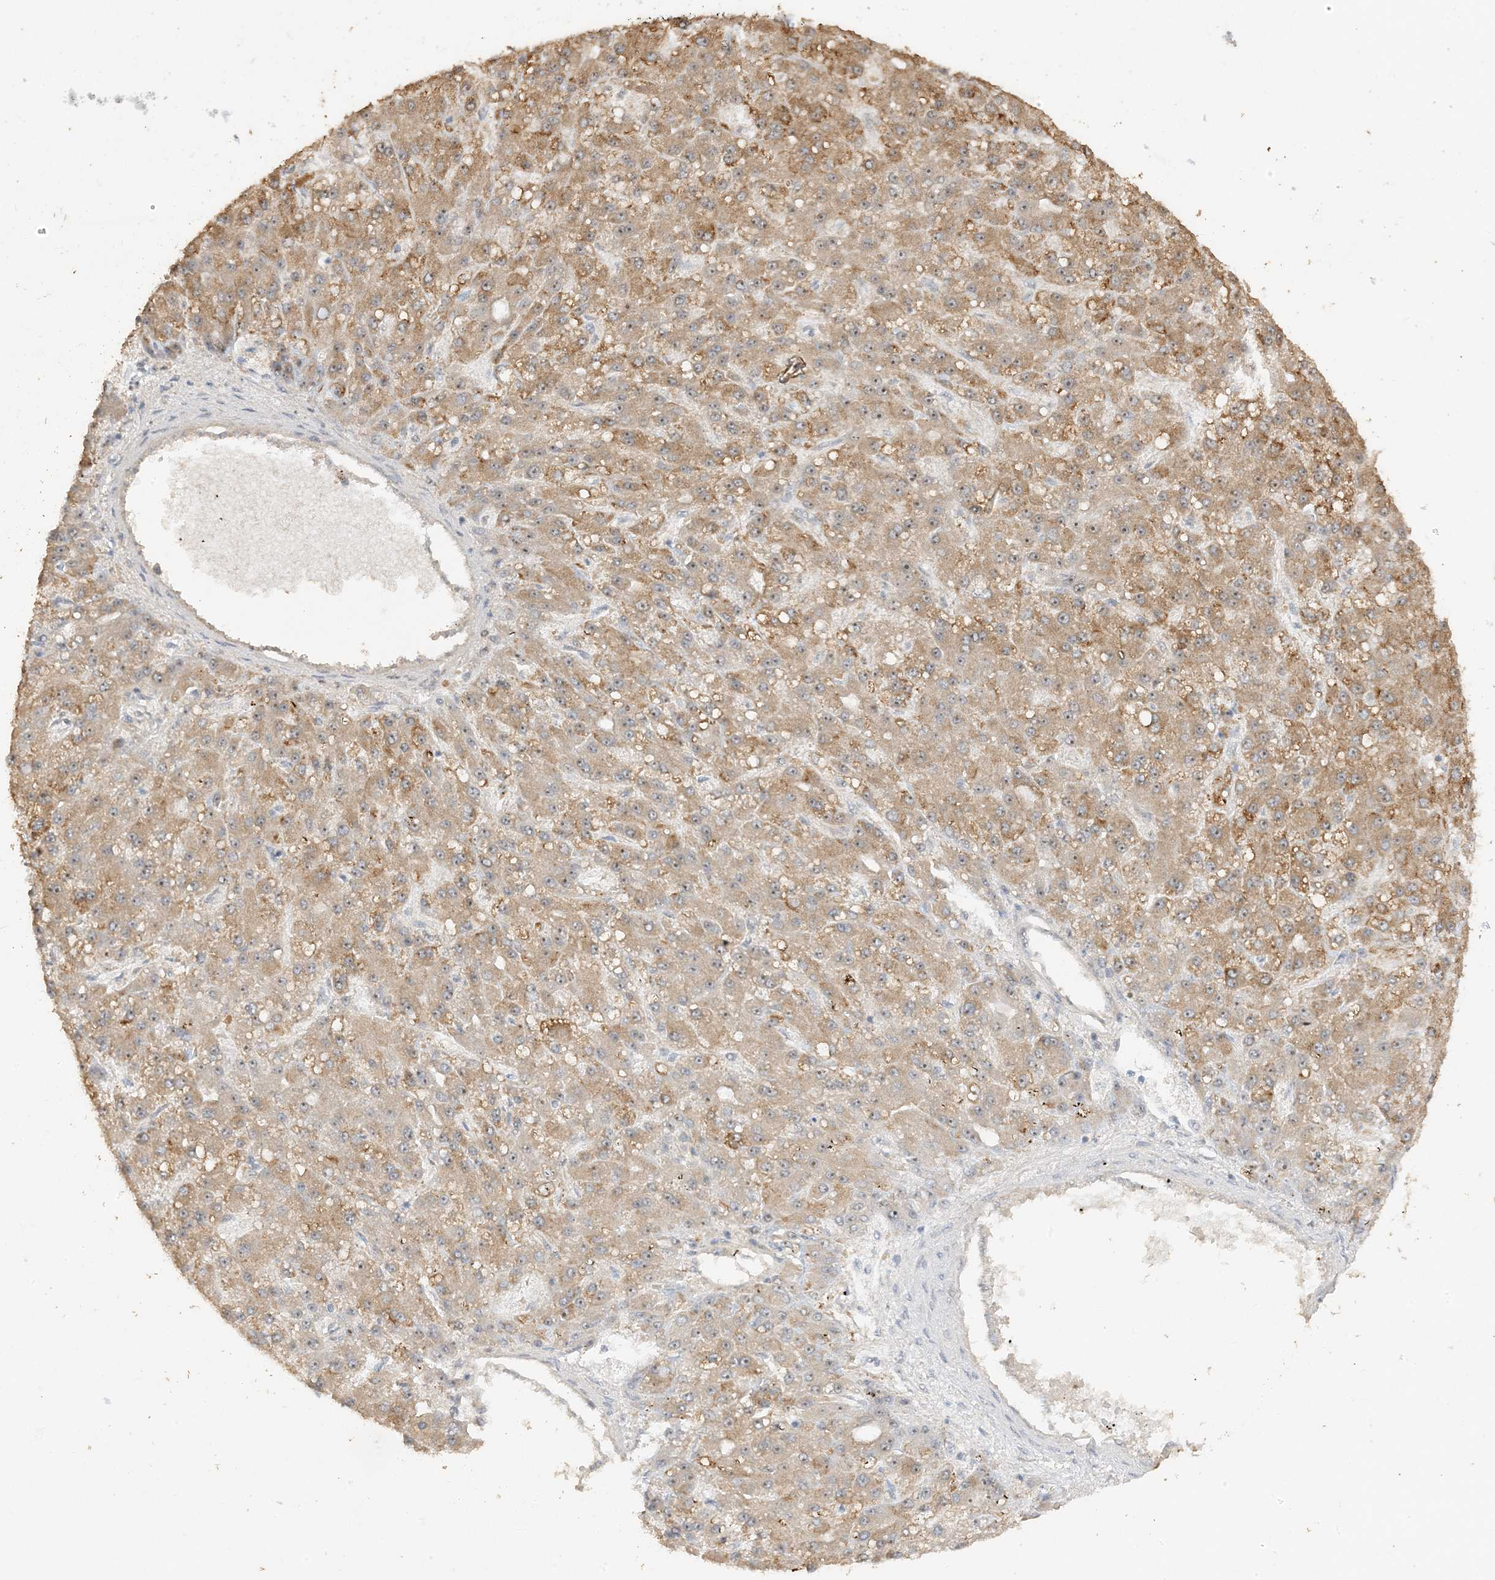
{"staining": {"intensity": "moderate", "quantity": ">75%", "location": "cytoplasmic/membranous,nuclear"}, "tissue": "liver cancer", "cell_type": "Tumor cells", "image_type": "cancer", "snomed": [{"axis": "morphology", "description": "Carcinoma, Hepatocellular, NOS"}, {"axis": "topography", "description": "Liver"}], "caption": "IHC photomicrograph of human liver hepatocellular carcinoma stained for a protein (brown), which demonstrates medium levels of moderate cytoplasmic/membranous and nuclear staining in approximately >75% of tumor cells.", "gene": "DDX18", "patient": {"sex": "male", "age": 67}}